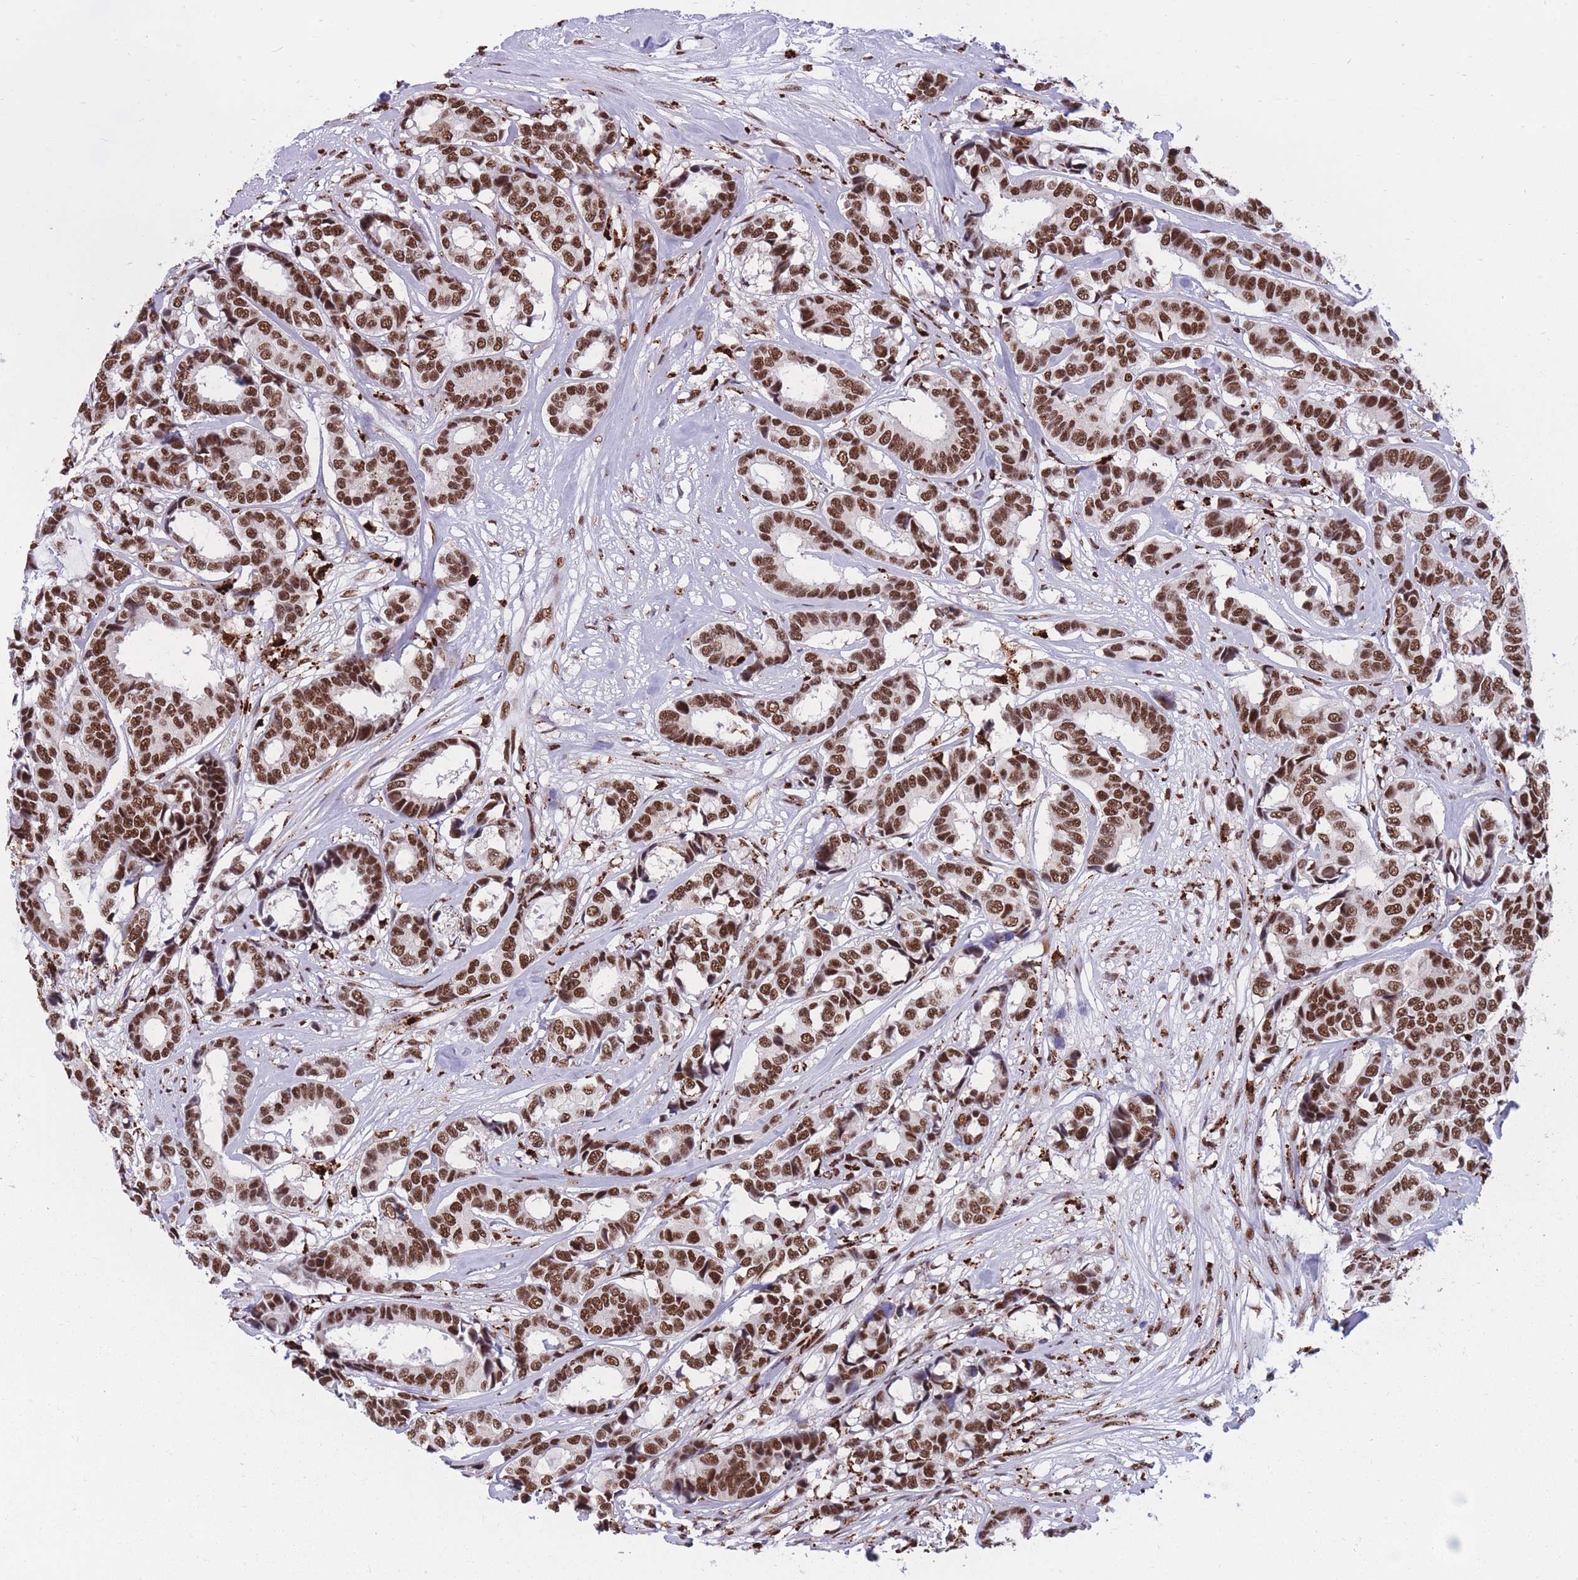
{"staining": {"intensity": "strong", "quantity": ">75%", "location": "nuclear"}, "tissue": "breast cancer", "cell_type": "Tumor cells", "image_type": "cancer", "snomed": [{"axis": "morphology", "description": "Duct carcinoma"}, {"axis": "topography", "description": "Breast"}], "caption": "Immunohistochemical staining of human breast cancer exhibits high levels of strong nuclear protein positivity in approximately >75% of tumor cells.", "gene": "PRPF19", "patient": {"sex": "female", "age": 87}}